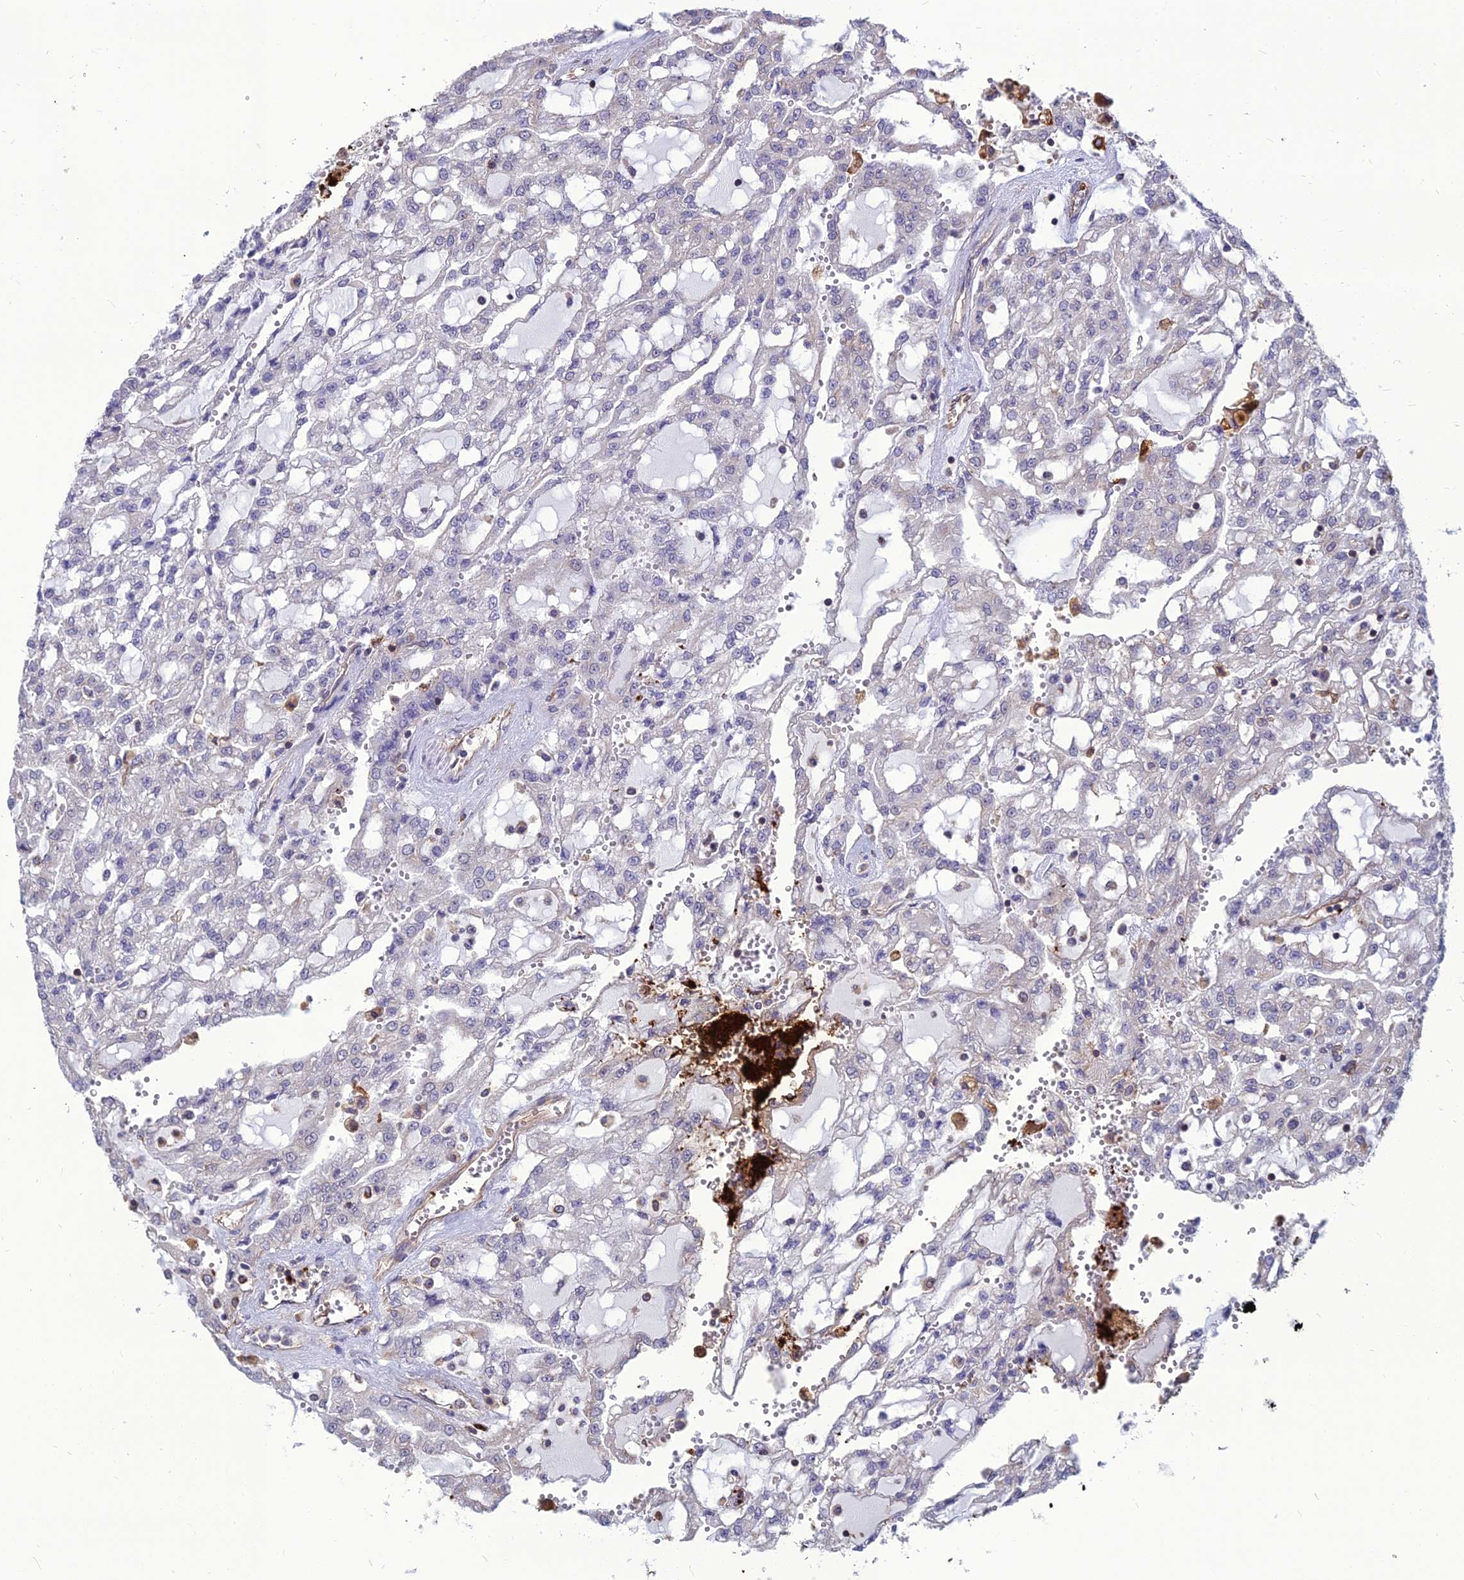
{"staining": {"intensity": "negative", "quantity": "none", "location": "none"}, "tissue": "renal cancer", "cell_type": "Tumor cells", "image_type": "cancer", "snomed": [{"axis": "morphology", "description": "Adenocarcinoma, NOS"}, {"axis": "topography", "description": "Kidney"}], "caption": "IHC of human renal adenocarcinoma exhibits no positivity in tumor cells.", "gene": "PSMD11", "patient": {"sex": "male", "age": 63}}